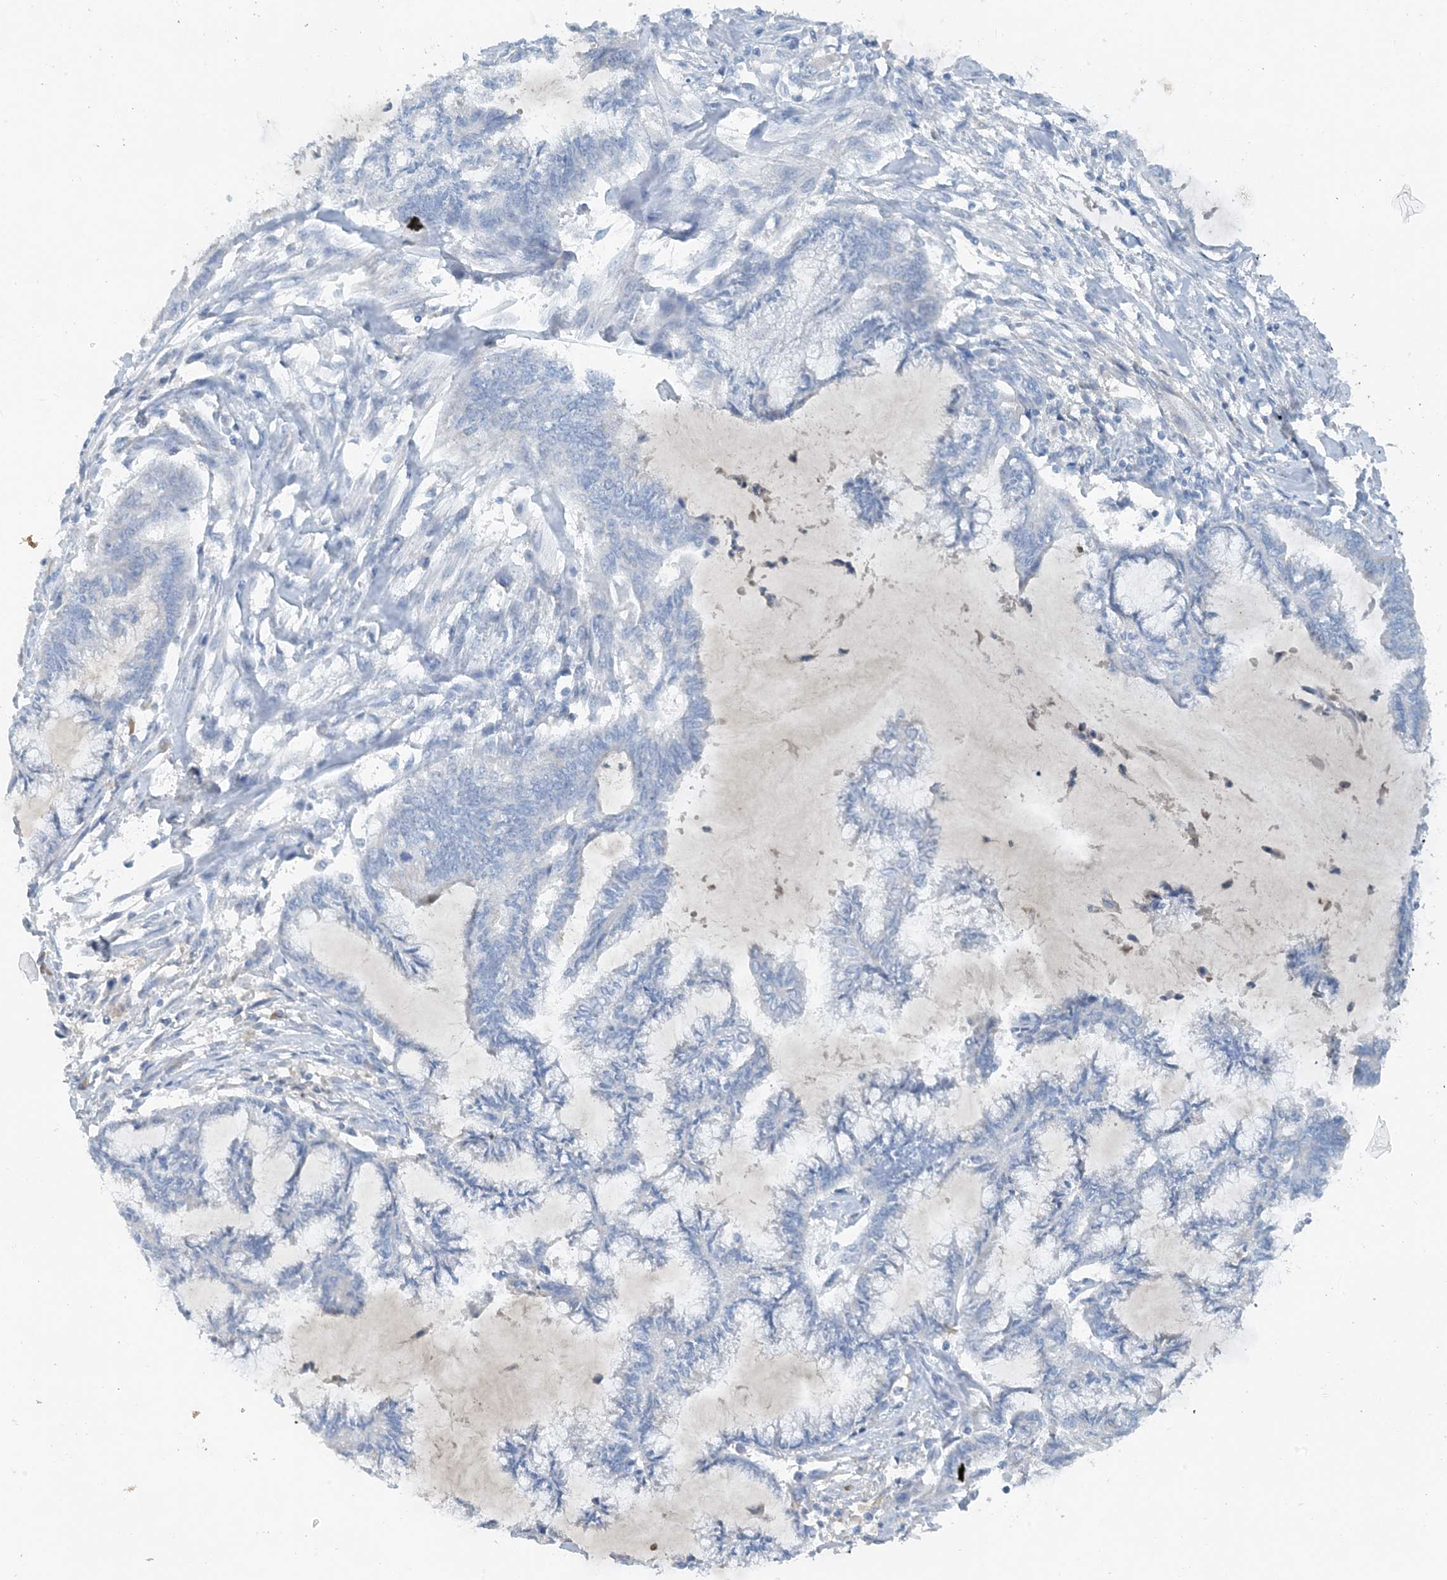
{"staining": {"intensity": "negative", "quantity": "none", "location": "none"}, "tissue": "endometrial cancer", "cell_type": "Tumor cells", "image_type": "cancer", "snomed": [{"axis": "morphology", "description": "Adenocarcinoma, NOS"}, {"axis": "topography", "description": "Endometrium"}], "caption": "Protein analysis of adenocarcinoma (endometrial) reveals no significant staining in tumor cells.", "gene": "CTRL", "patient": {"sex": "female", "age": 86}}